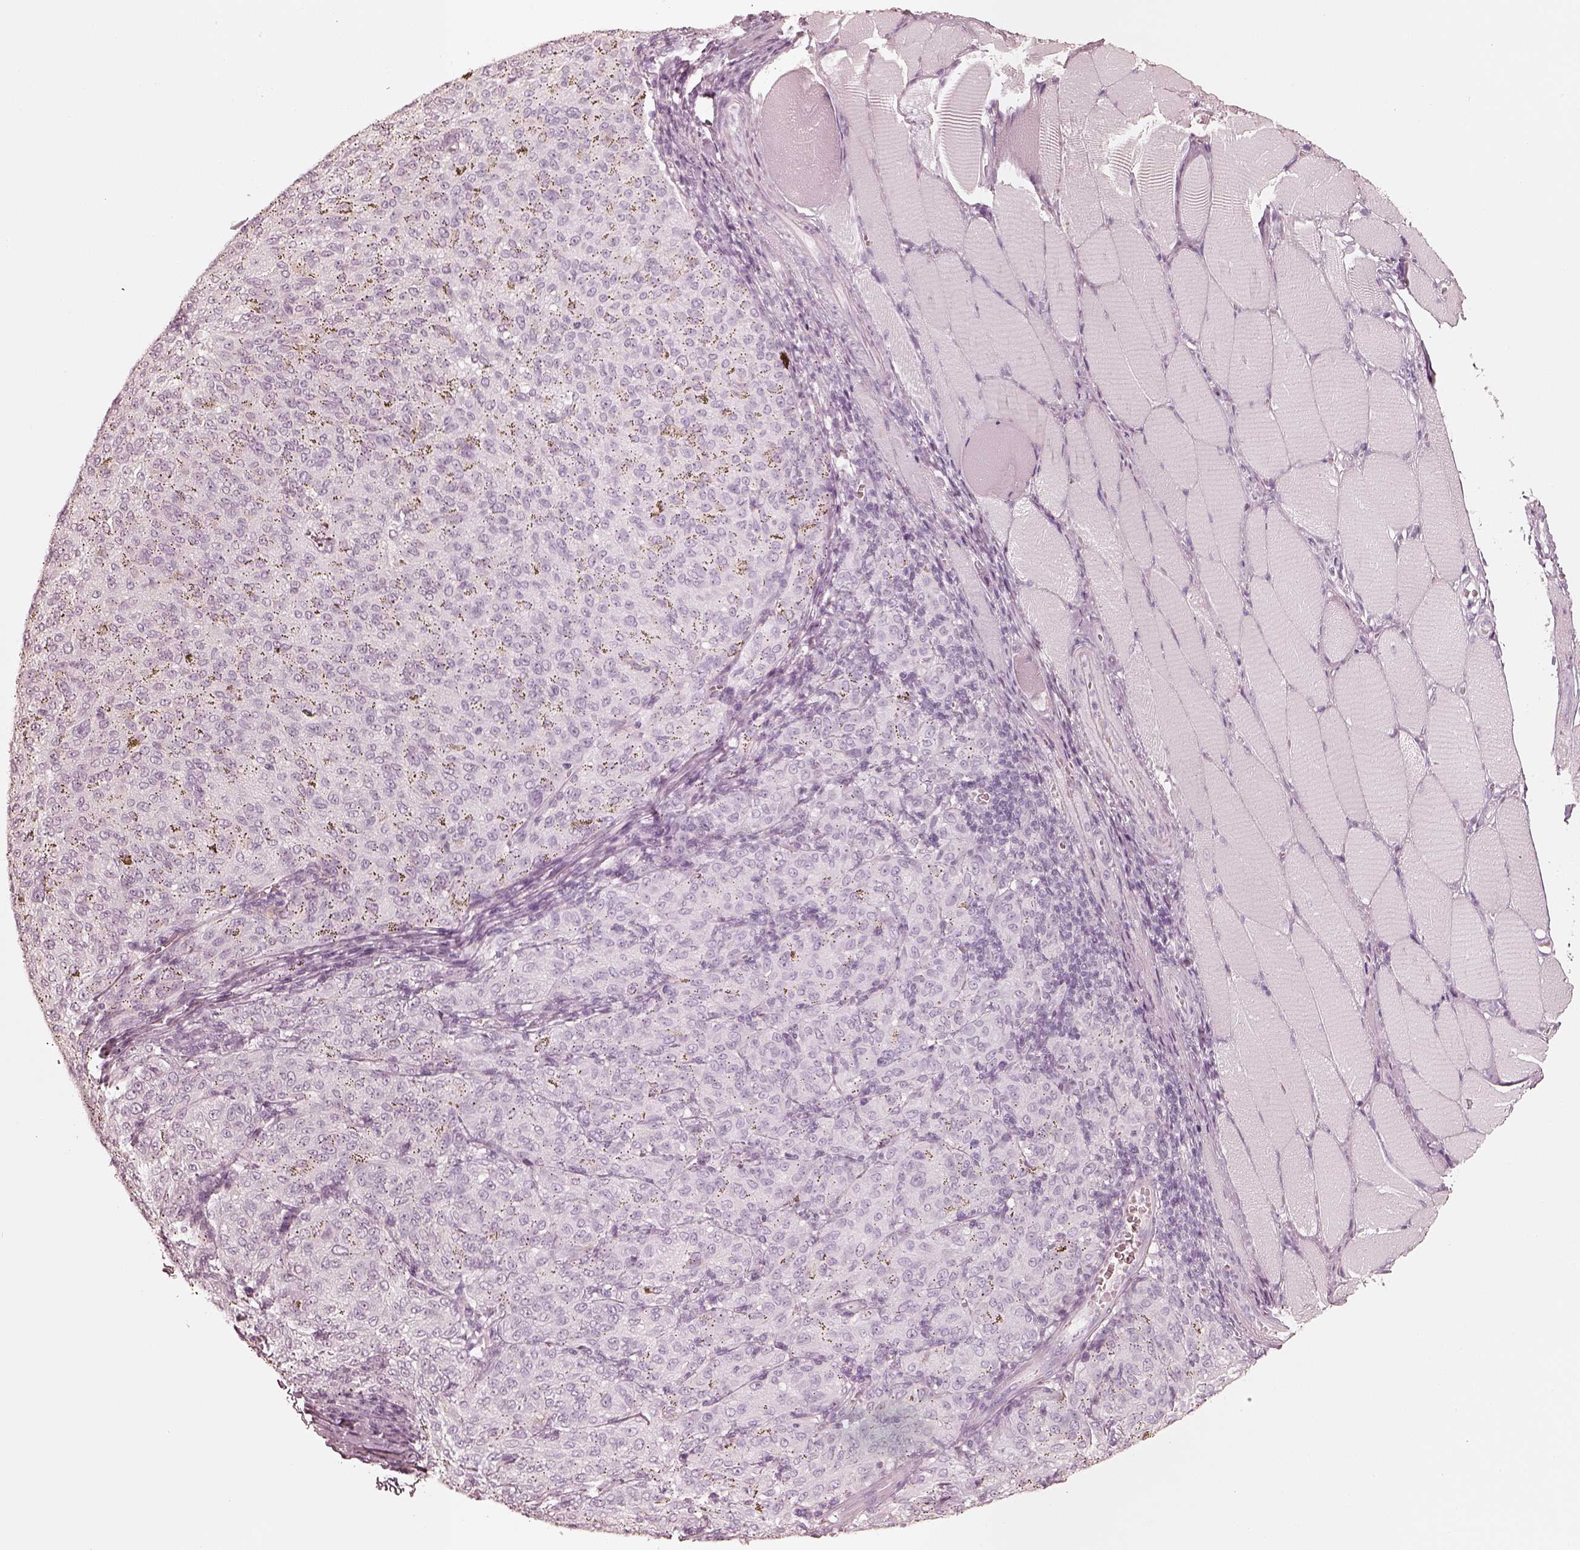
{"staining": {"intensity": "negative", "quantity": "none", "location": "none"}, "tissue": "melanoma", "cell_type": "Tumor cells", "image_type": "cancer", "snomed": [{"axis": "morphology", "description": "Malignant melanoma, NOS"}, {"axis": "topography", "description": "Skin"}], "caption": "Tumor cells show no significant positivity in melanoma.", "gene": "KRT72", "patient": {"sex": "female", "age": 72}}